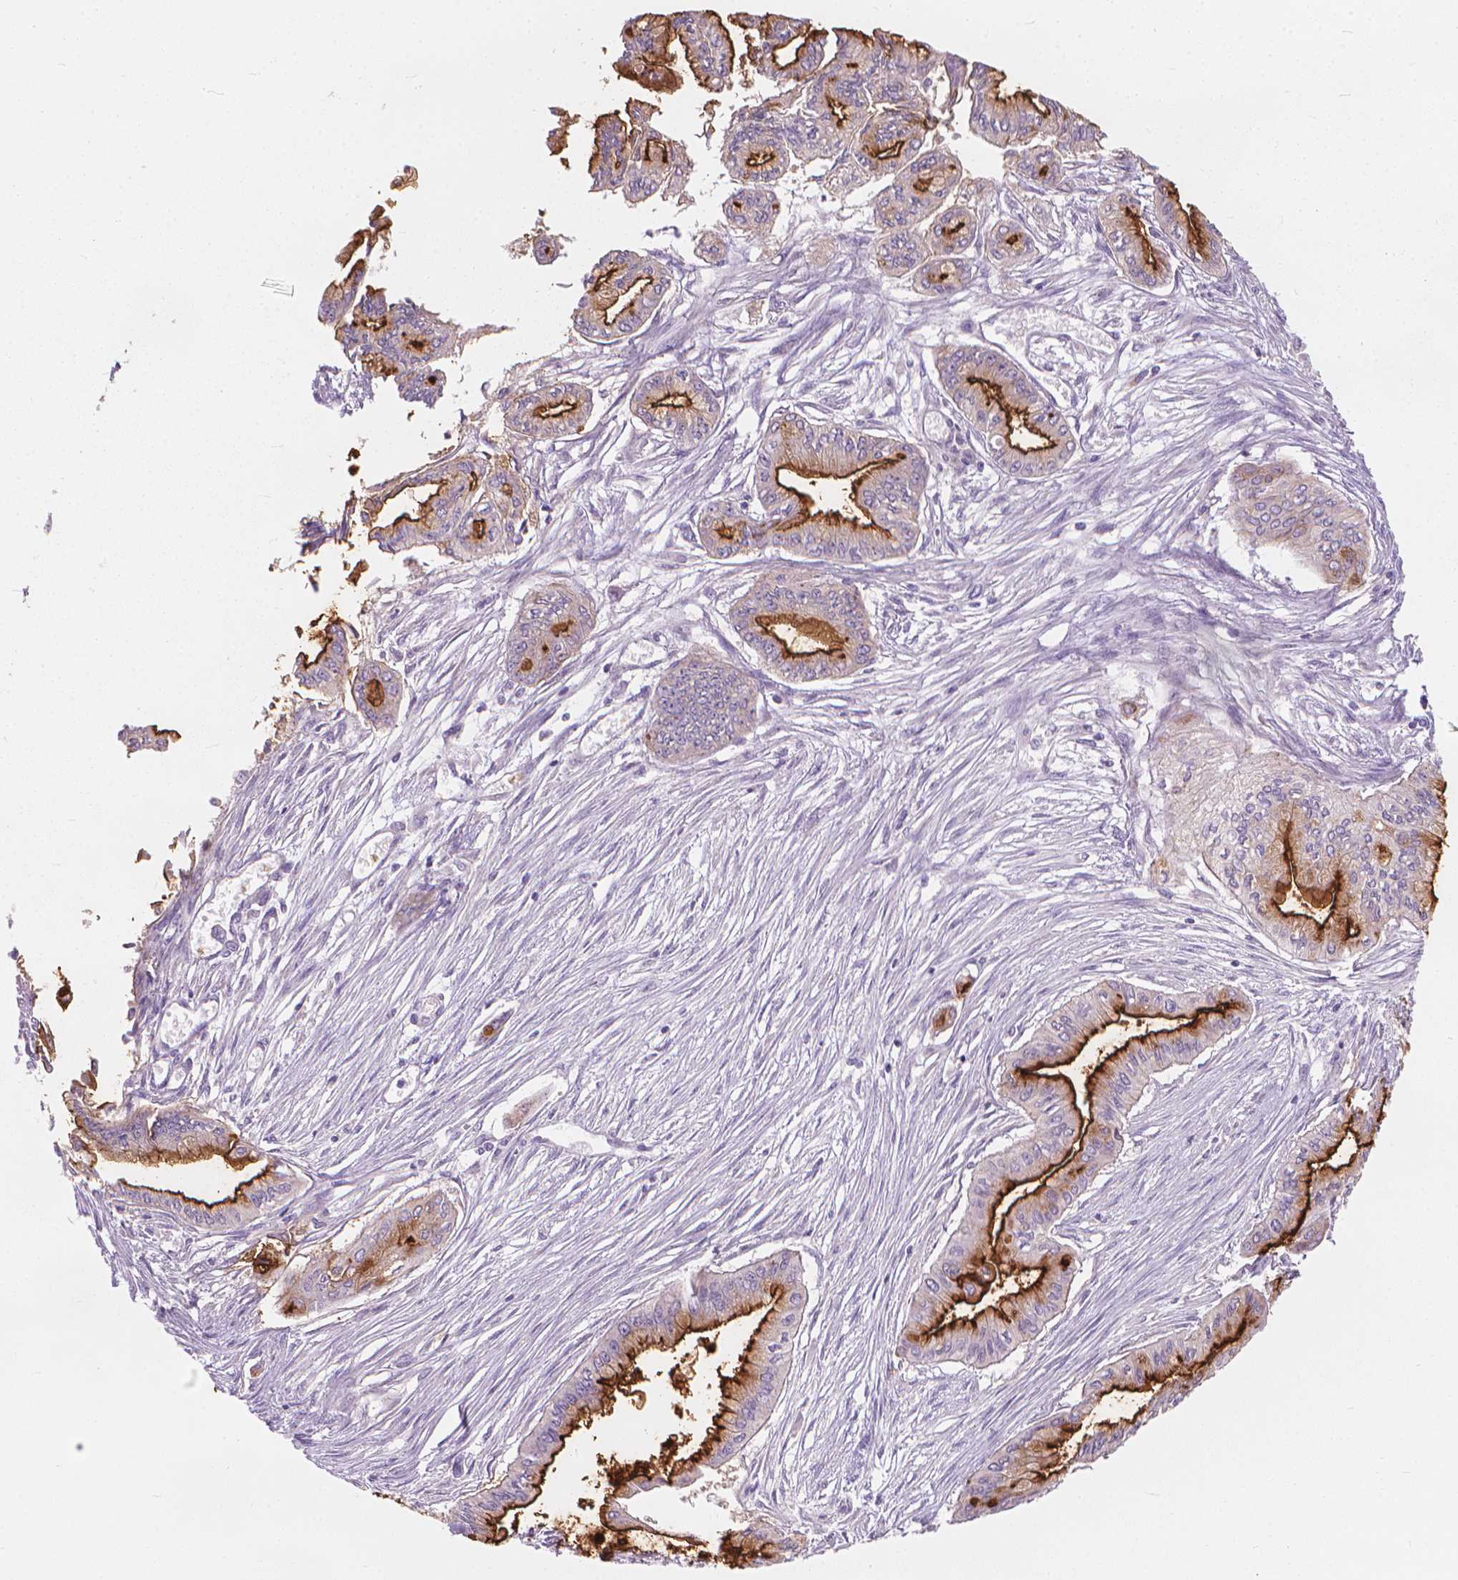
{"staining": {"intensity": "strong", "quantity": "<25%", "location": "cytoplasmic/membranous"}, "tissue": "pancreatic cancer", "cell_type": "Tumor cells", "image_type": "cancer", "snomed": [{"axis": "morphology", "description": "Adenocarcinoma, NOS"}, {"axis": "topography", "description": "Pancreas"}], "caption": "Protein staining shows strong cytoplasmic/membranous positivity in approximately <25% of tumor cells in pancreatic cancer.", "gene": "GPRC5A", "patient": {"sex": "female", "age": 68}}